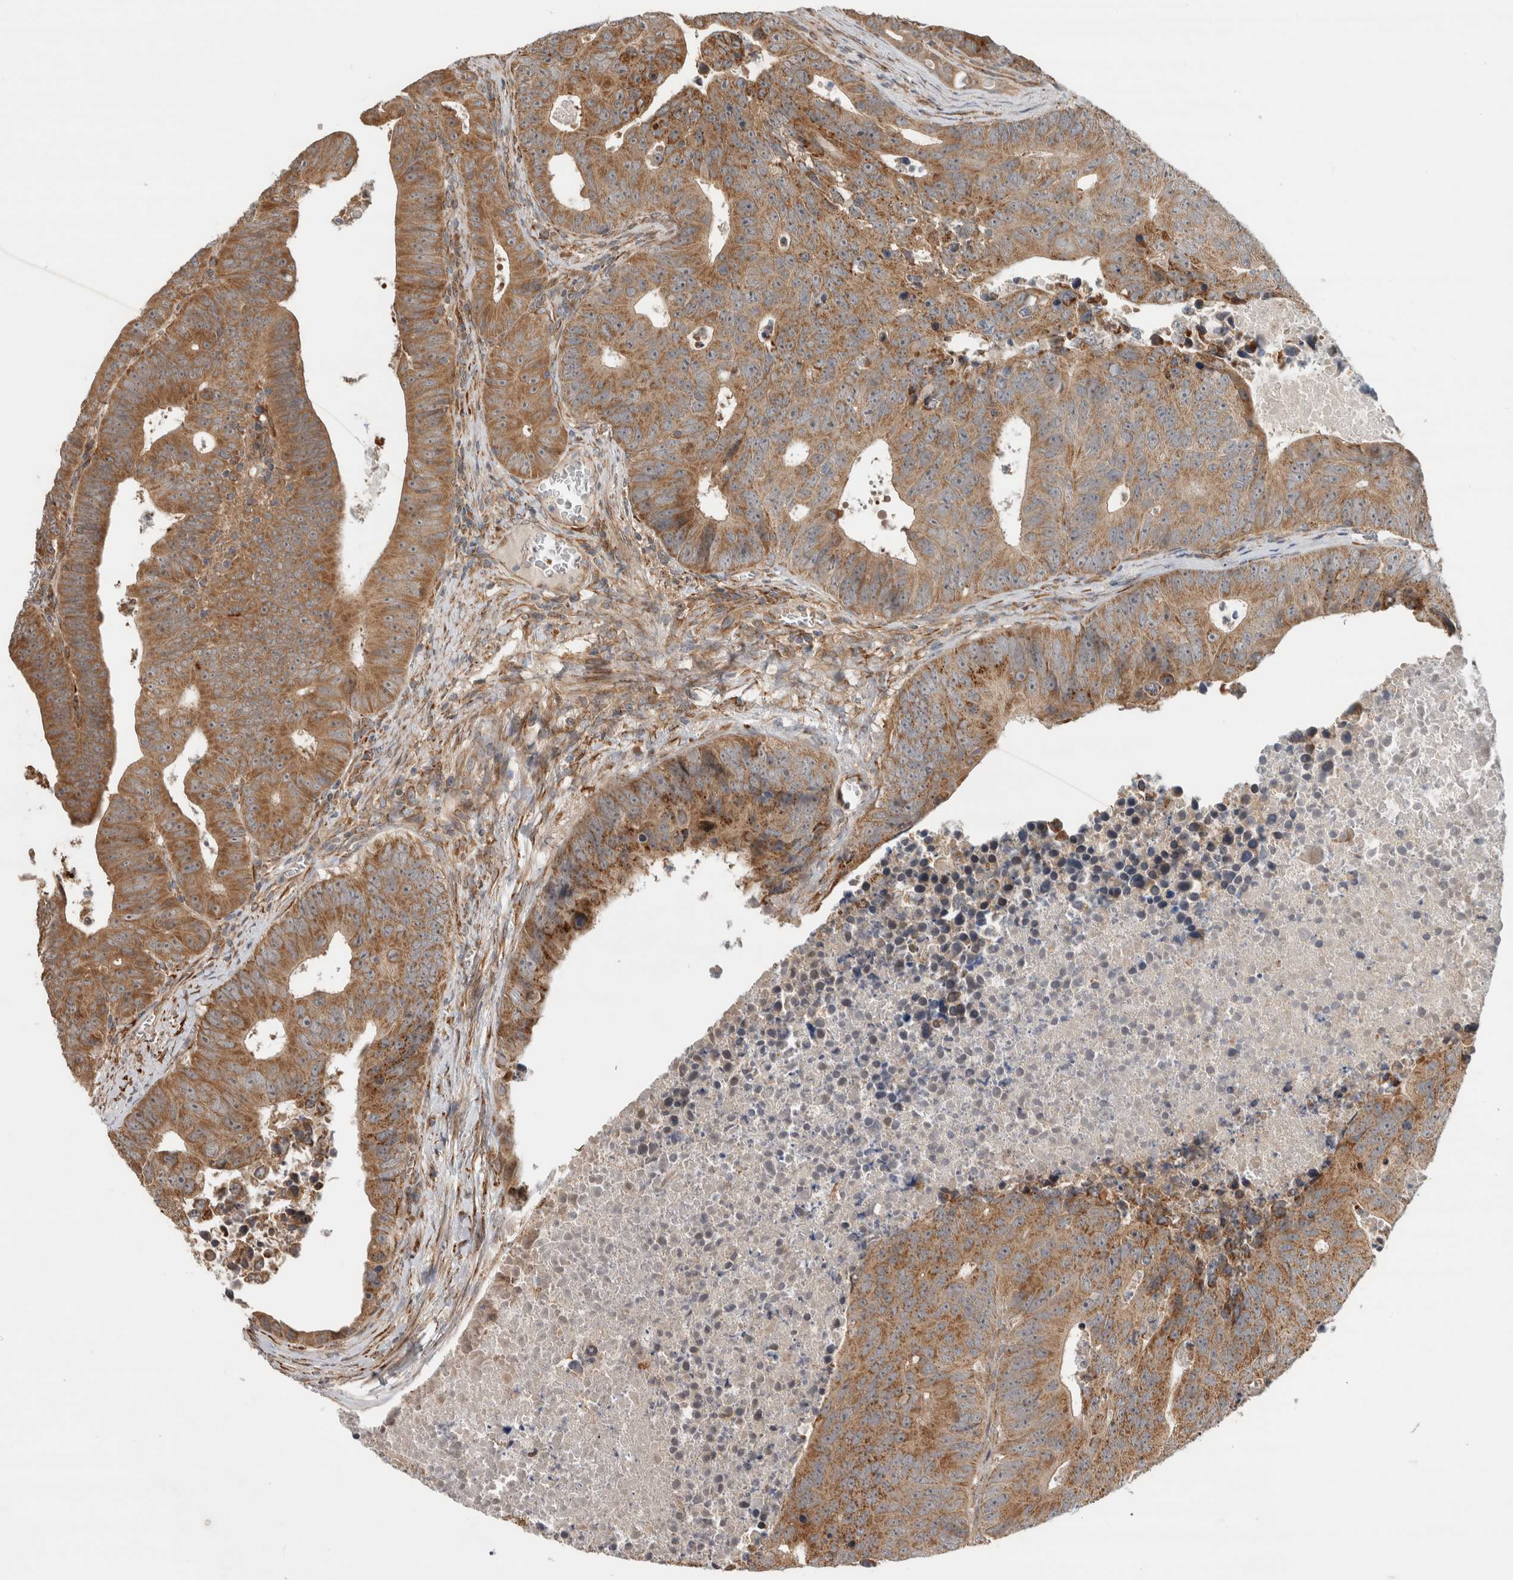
{"staining": {"intensity": "moderate", "quantity": ">75%", "location": "cytoplasmic/membranous"}, "tissue": "colorectal cancer", "cell_type": "Tumor cells", "image_type": "cancer", "snomed": [{"axis": "morphology", "description": "Adenocarcinoma, NOS"}, {"axis": "topography", "description": "Colon"}], "caption": "Immunohistochemical staining of human colorectal cancer (adenocarcinoma) exhibits medium levels of moderate cytoplasmic/membranous protein staining in approximately >75% of tumor cells.", "gene": "TUBD1", "patient": {"sex": "male", "age": 87}}